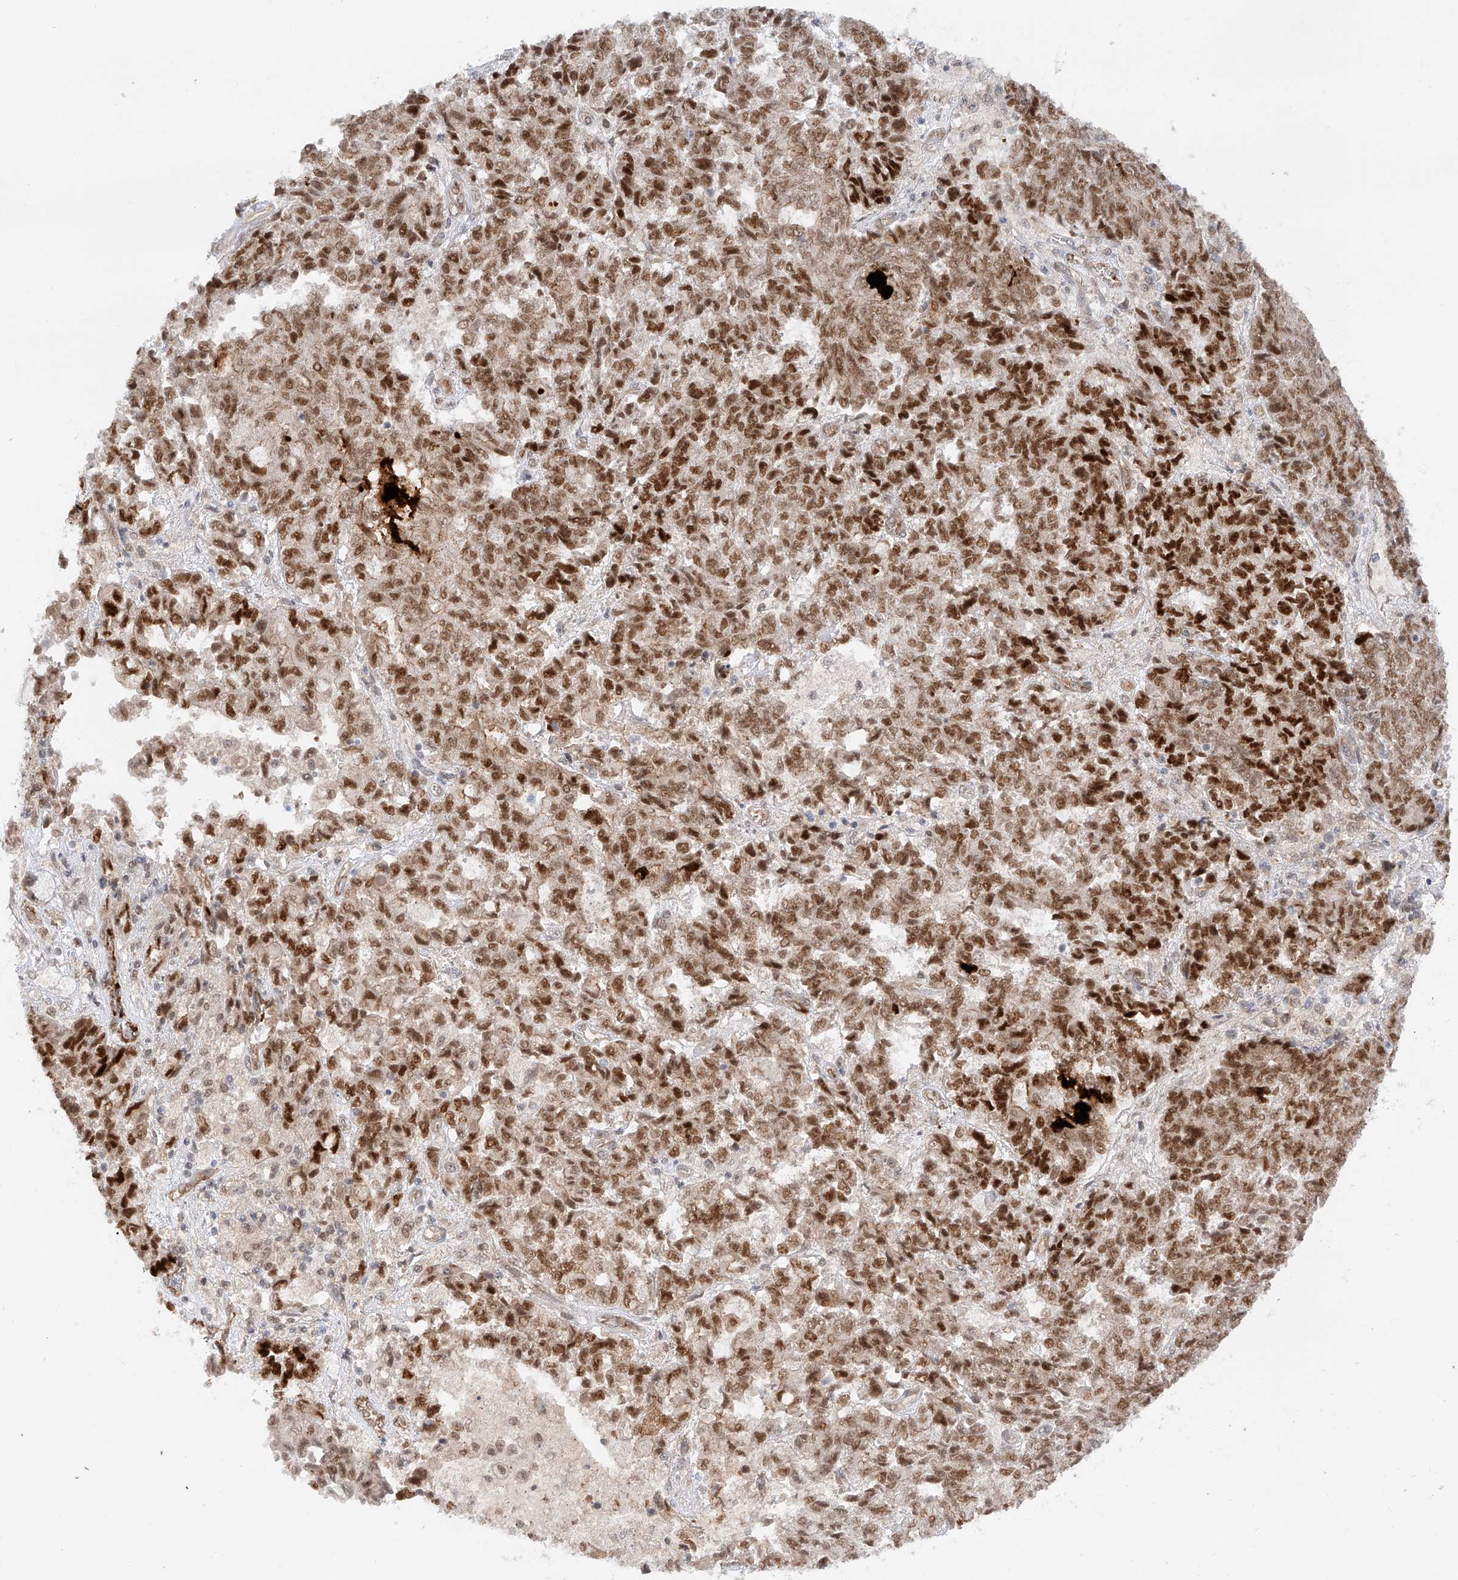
{"staining": {"intensity": "strong", "quantity": ">75%", "location": "nuclear"}, "tissue": "endometrial cancer", "cell_type": "Tumor cells", "image_type": "cancer", "snomed": [{"axis": "morphology", "description": "Adenocarcinoma, NOS"}, {"axis": "topography", "description": "Endometrium"}], "caption": "A photomicrograph showing strong nuclear staining in about >75% of tumor cells in endometrial cancer, as visualized by brown immunohistochemical staining.", "gene": "POGK", "patient": {"sex": "female", "age": 80}}